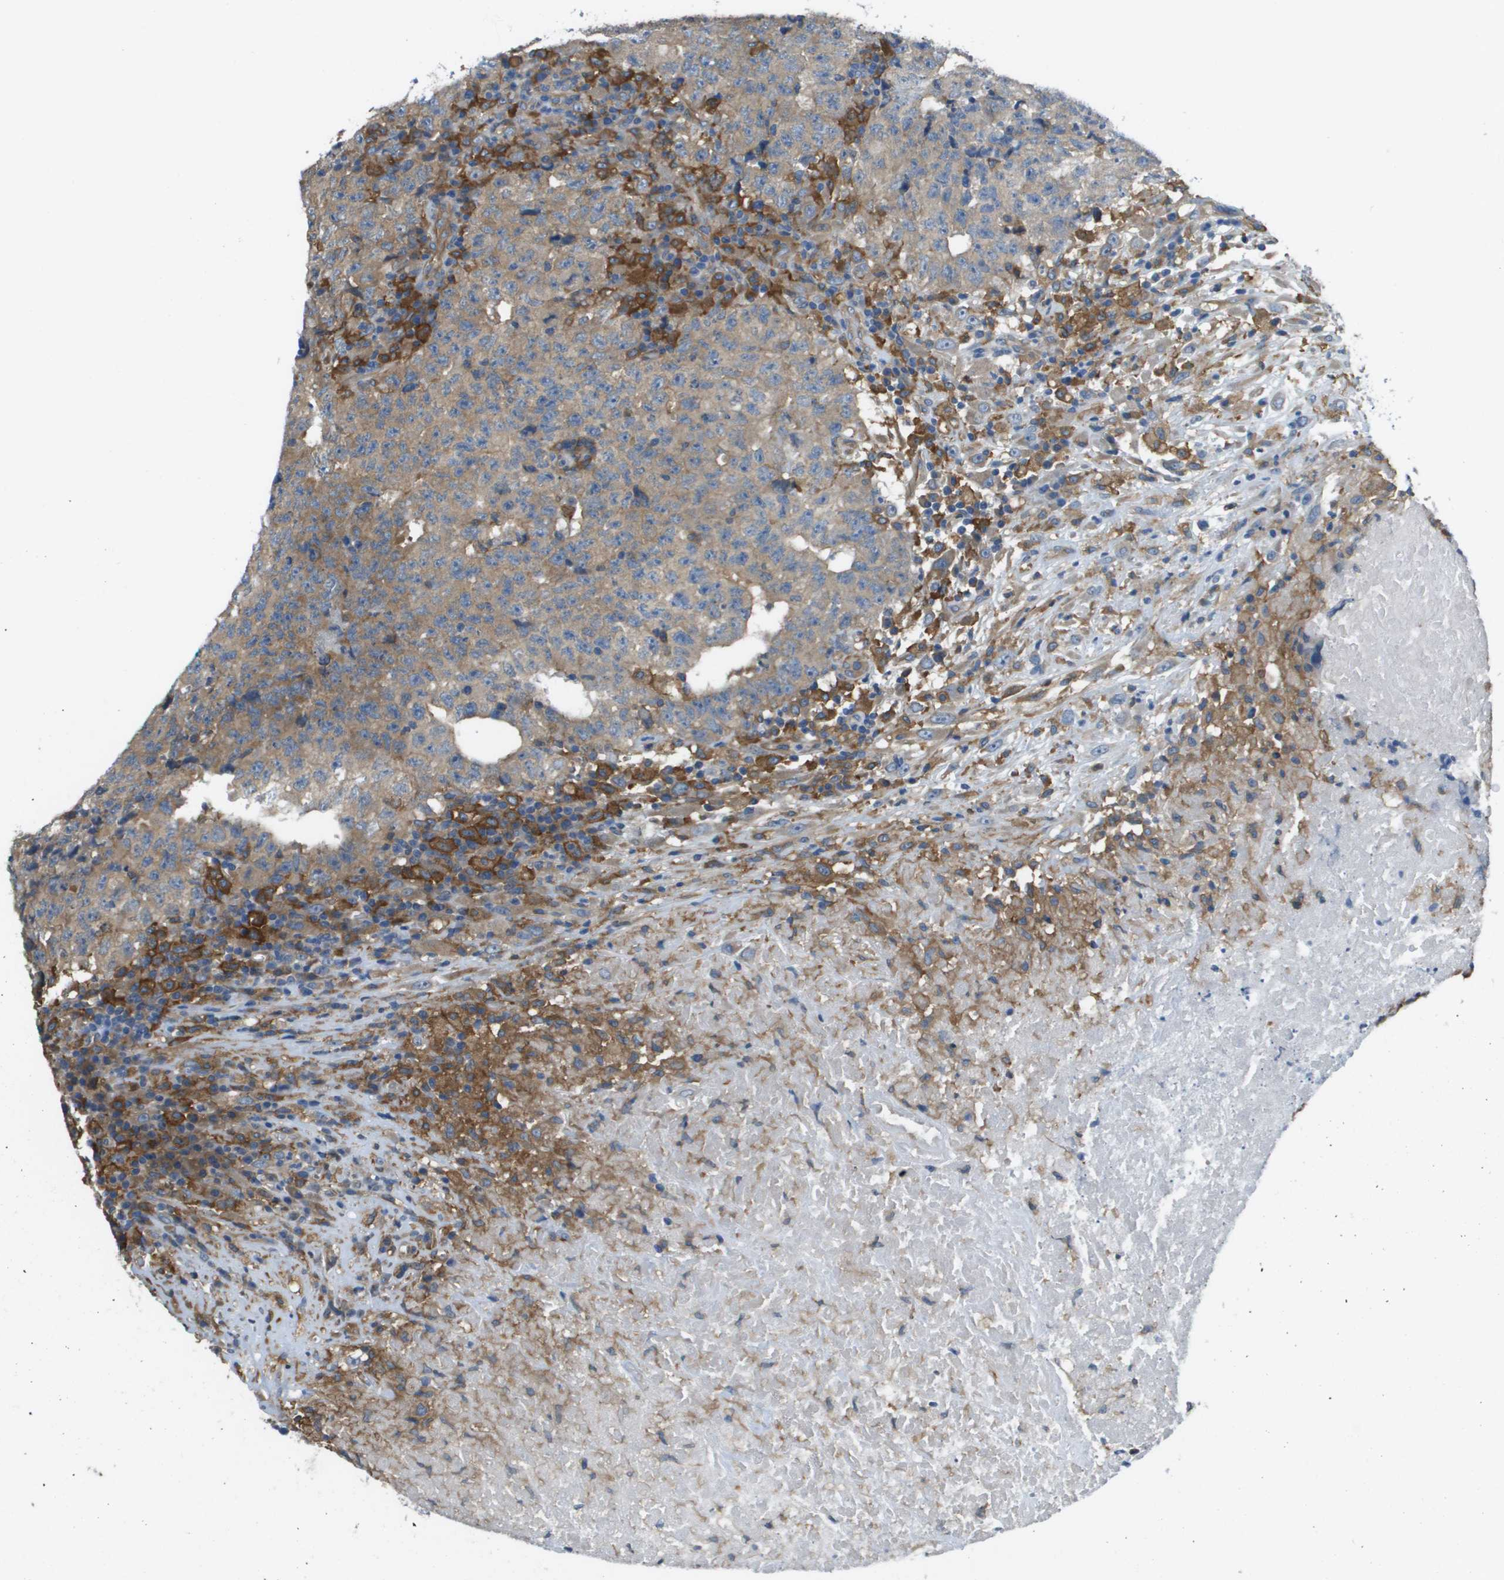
{"staining": {"intensity": "weak", "quantity": ">75%", "location": "cytoplasmic/membranous"}, "tissue": "testis cancer", "cell_type": "Tumor cells", "image_type": "cancer", "snomed": [{"axis": "morphology", "description": "Necrosis, NOS"}, {"axis": "morphology", "description": "Carcinoma, Embryonal, NOS"}, {"axis": "topography", "description": "Testis"}], "caption": "A brown stain highlights weak cytoplasmic/membranous staining of a protein in human testis cancer (embryonal carcinoma) tumor cells.", "gene": "CORO1B", "patient": {"sex": "male", "age": 19}}